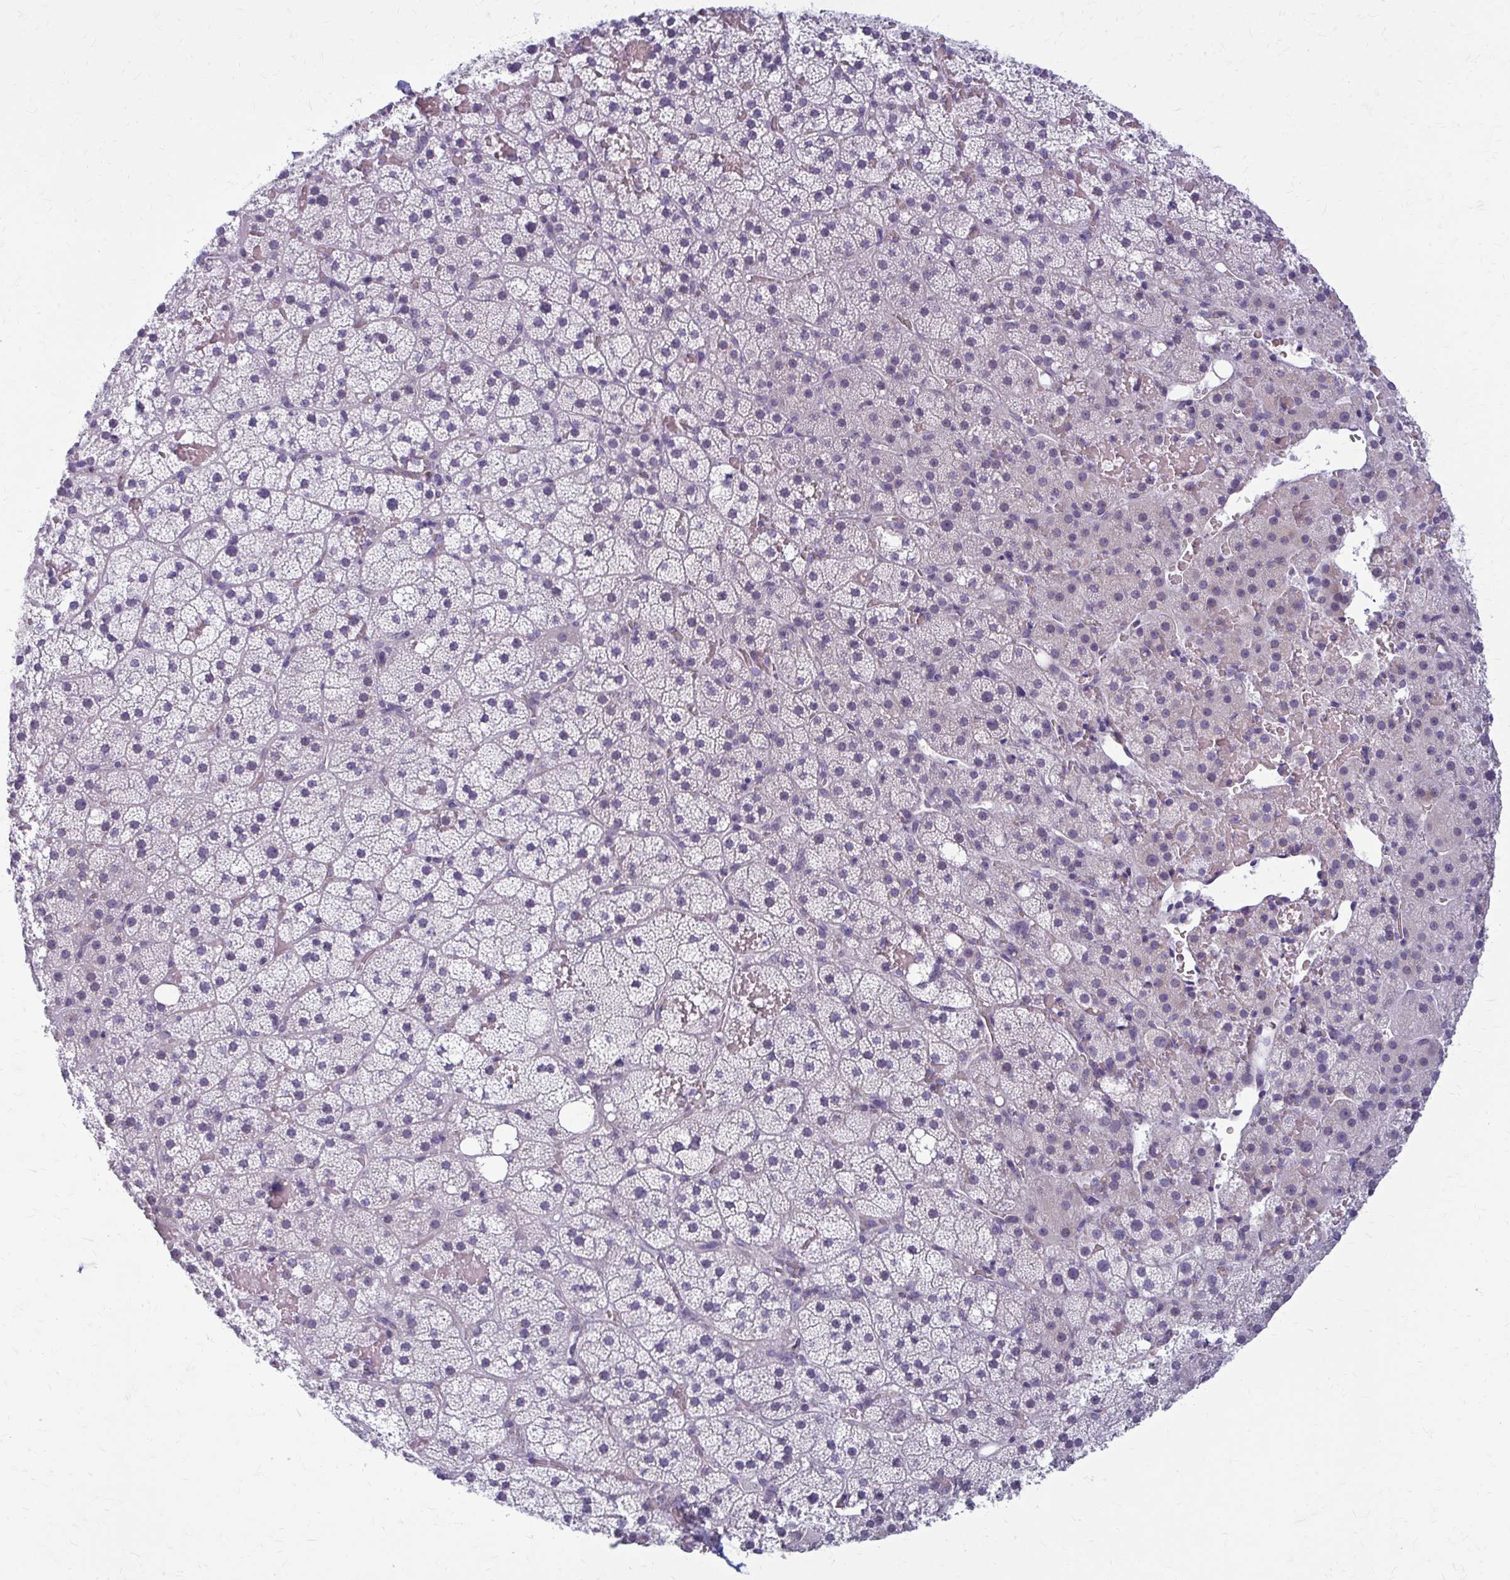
{"staining": {"intensity": "negative", "quantity": "none", "location": "none"}, "tissue": "adrenal gland", "cell_type": "Glandular cells", "image_type": "normal", "snomed": [{"axis": "morphology", "description": "Normal tissue, NOS"}, {"axis": "topography", "description": "Adrenal gland"}], "caption": "The immunohistochemistry image has no significant positivity in glandular cells of adrenal gland.", "gene": "DEPP1", "patient": {"sex": "male", "age": 53}}